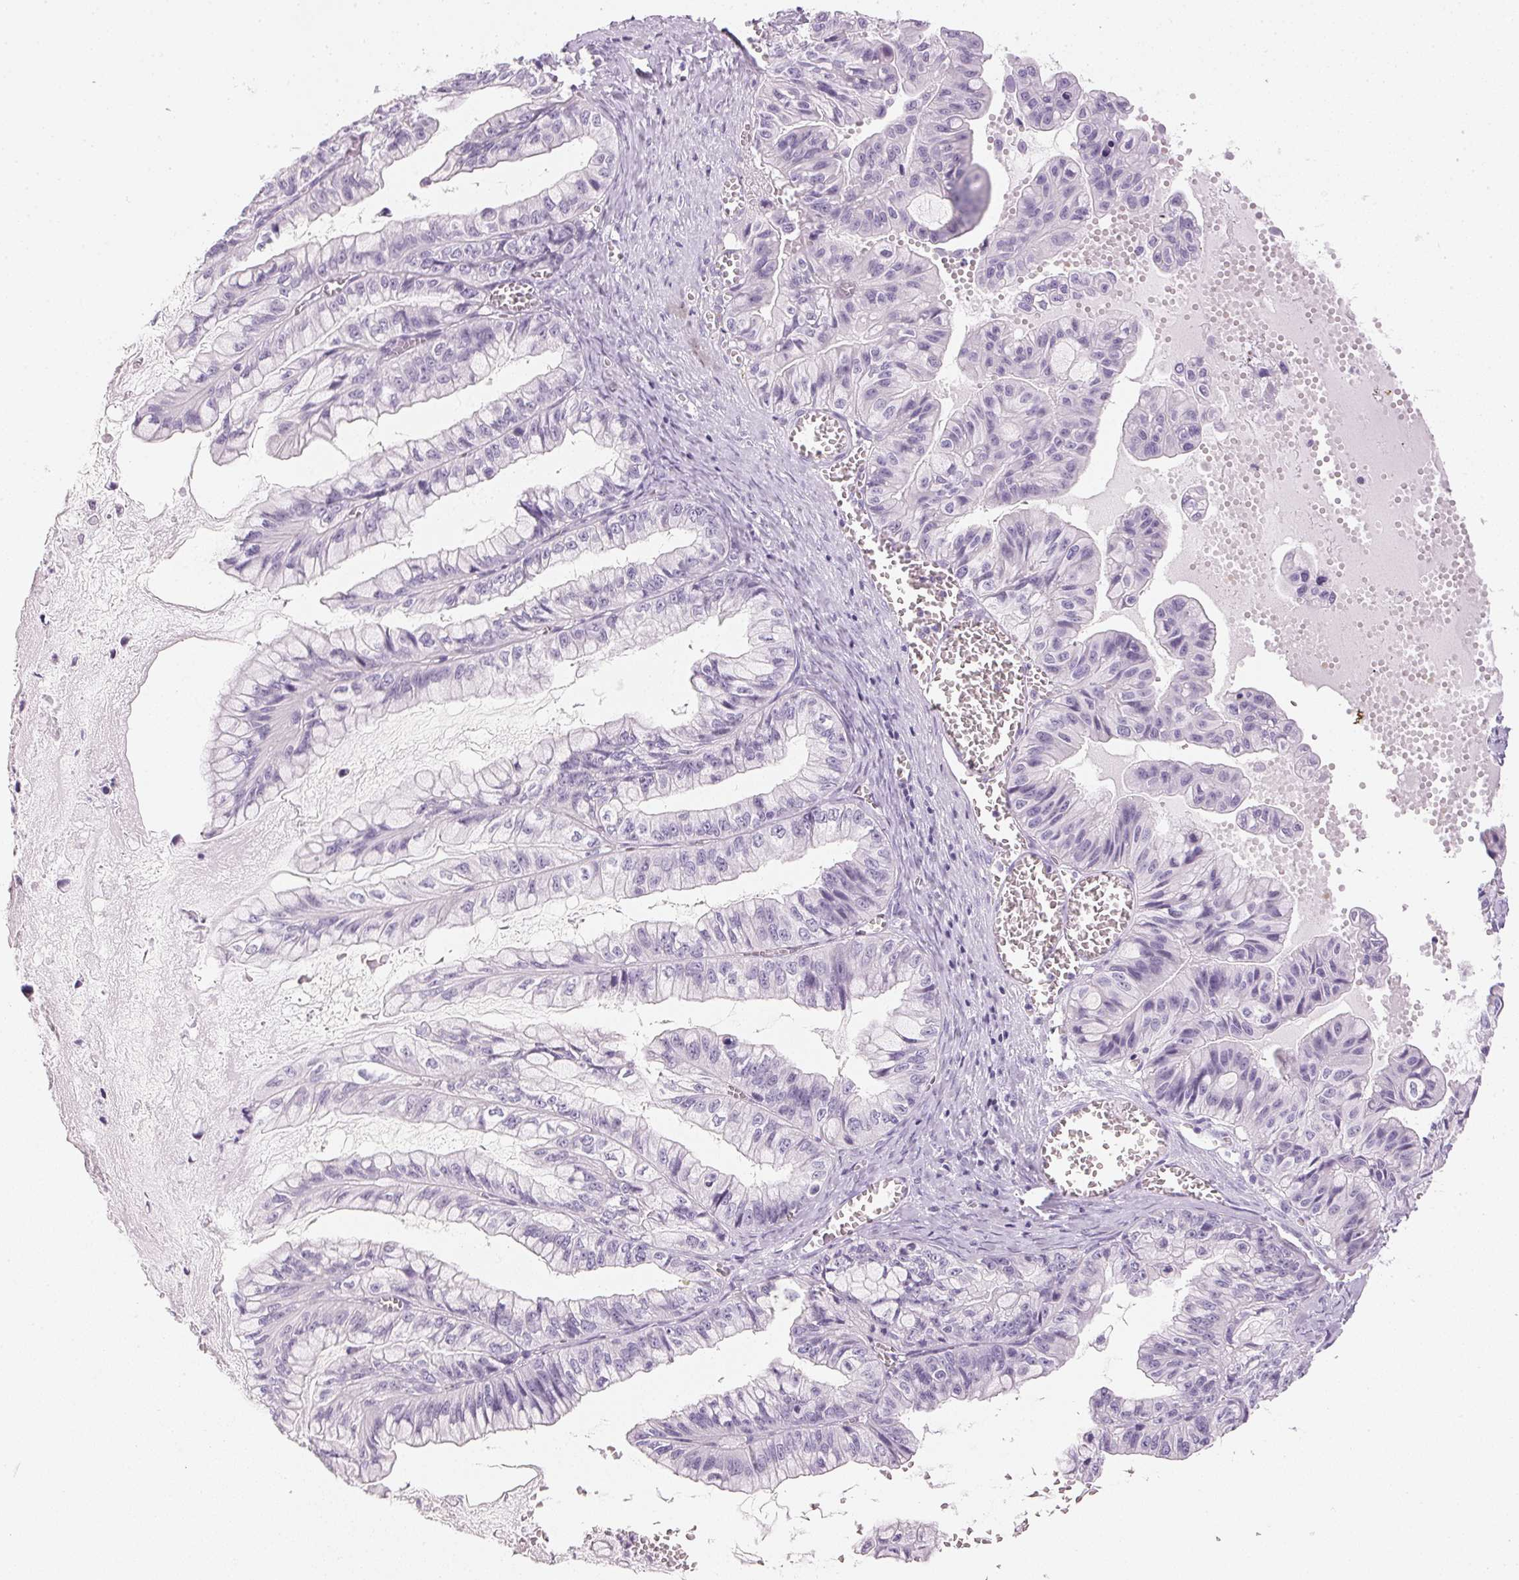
{"staining": {"intensity": "negative", "quantity": "none", "location": "none"}, "tissue": "ovarian cancer", "cell_type": "Tumor cells", "image_type": "cancer", "snomed": [{"axis": "morphology", "description": "Cystadenocarcinoma, mucinous, NOS"}, {"axis": "topography", "description": "Ovary"}], "caption": "Ovarian cancer was stained to show a protein in brown. There is no significant expression in tumor cells.", "gene": "IGFBP1", "patient": {"sex": "female", "age": 72}}